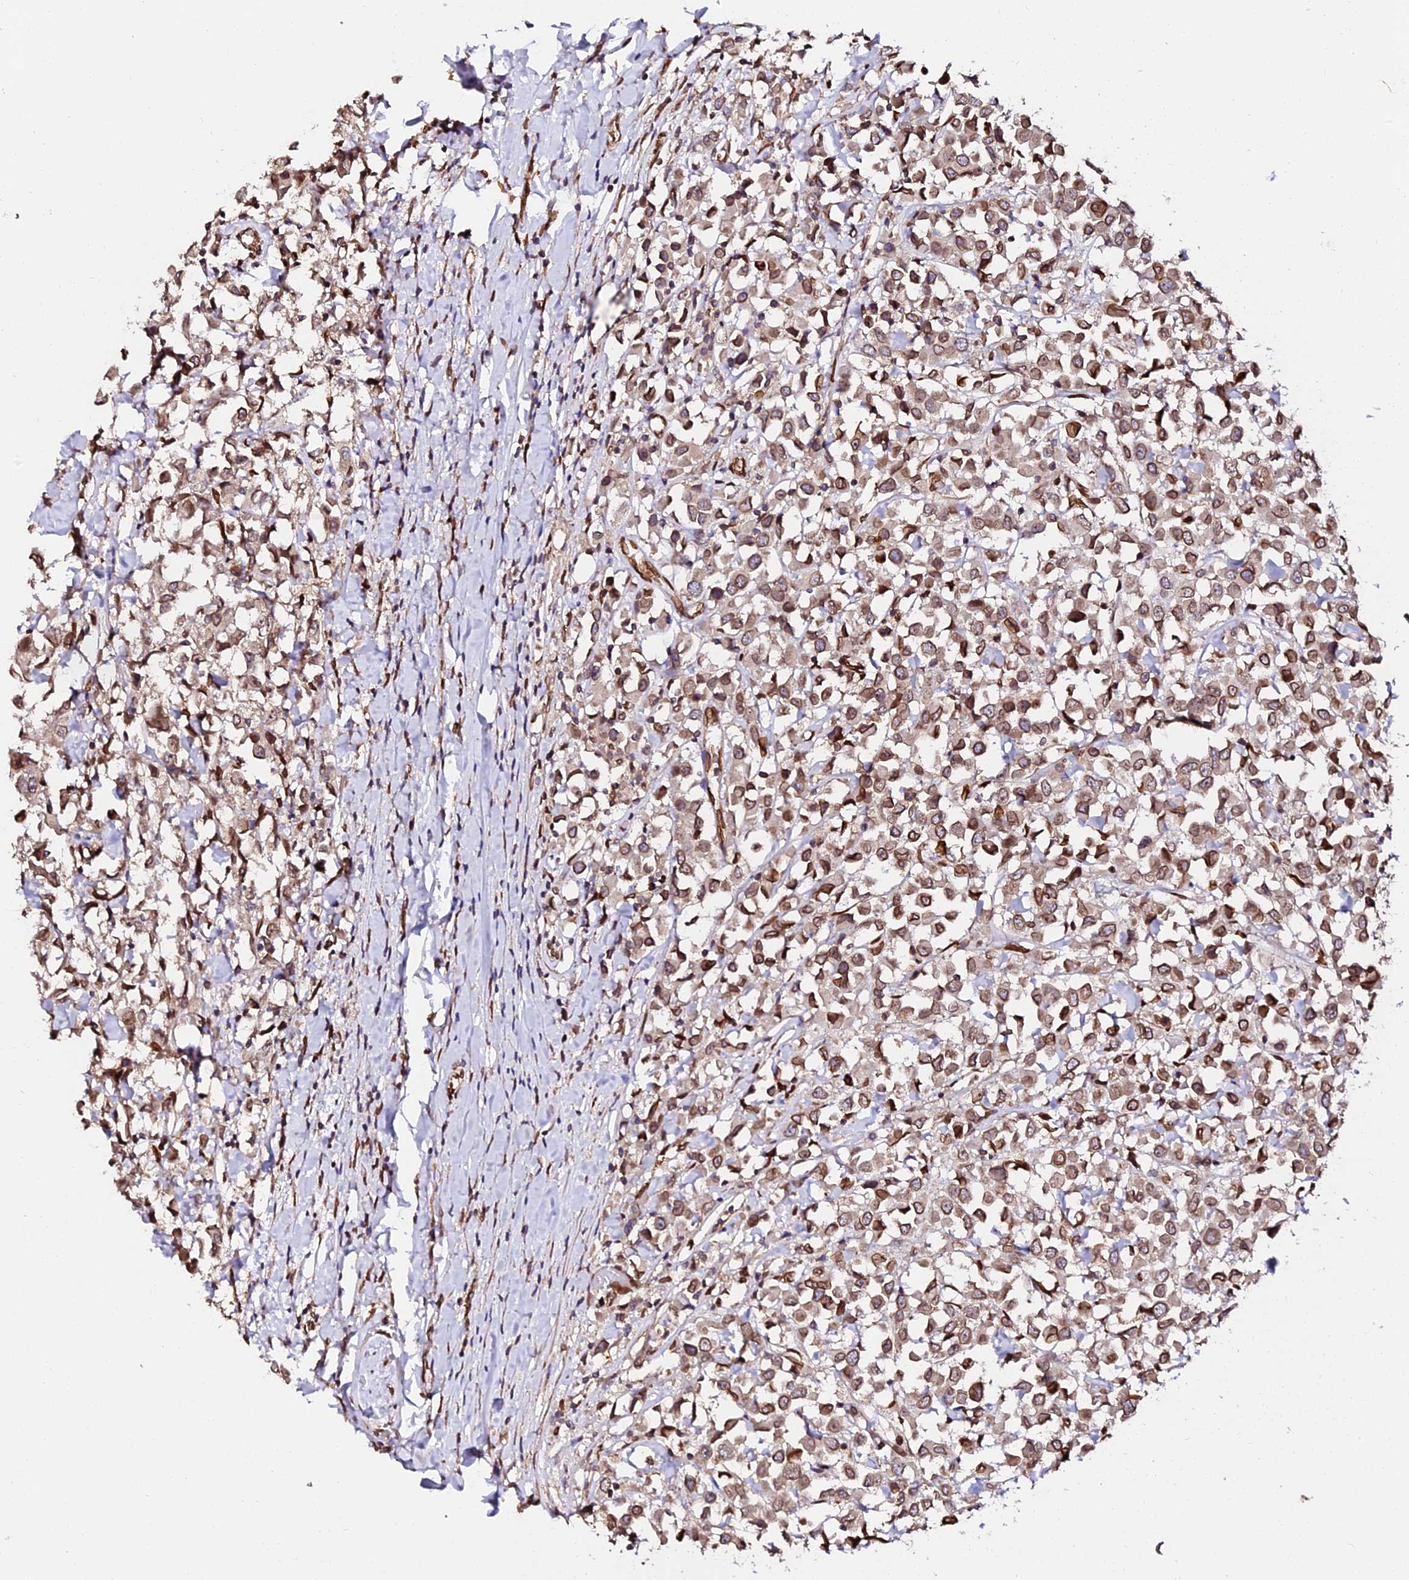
{"staining": {"intensity": "moderate", "quantity": ">75%", "location": "cytoplasmic/membranous,nuclear"}, "tissue": "breast cancer", "cell_type": "Tumor cells", "image_type": "cancer", "snomed": [{"axis": "morphology", "description": "Duct carcinoma"}, {"axis": "topography", "description": "Breast"}], "caption": "Protein staining of breast cancer (intraductal carcinoma) tissue demonstrates moderate cytoplasmic/membranous and nuclear expression in about >75% of tumor cells. The staining was performed using DAB (3,3'-diaminobenzidine), with brown indicating positive protein expression. Nuclei are stained blue with hematoxylin.", "gene": "ANAPC5", "patient": {"sex": "female", "age": 61}}